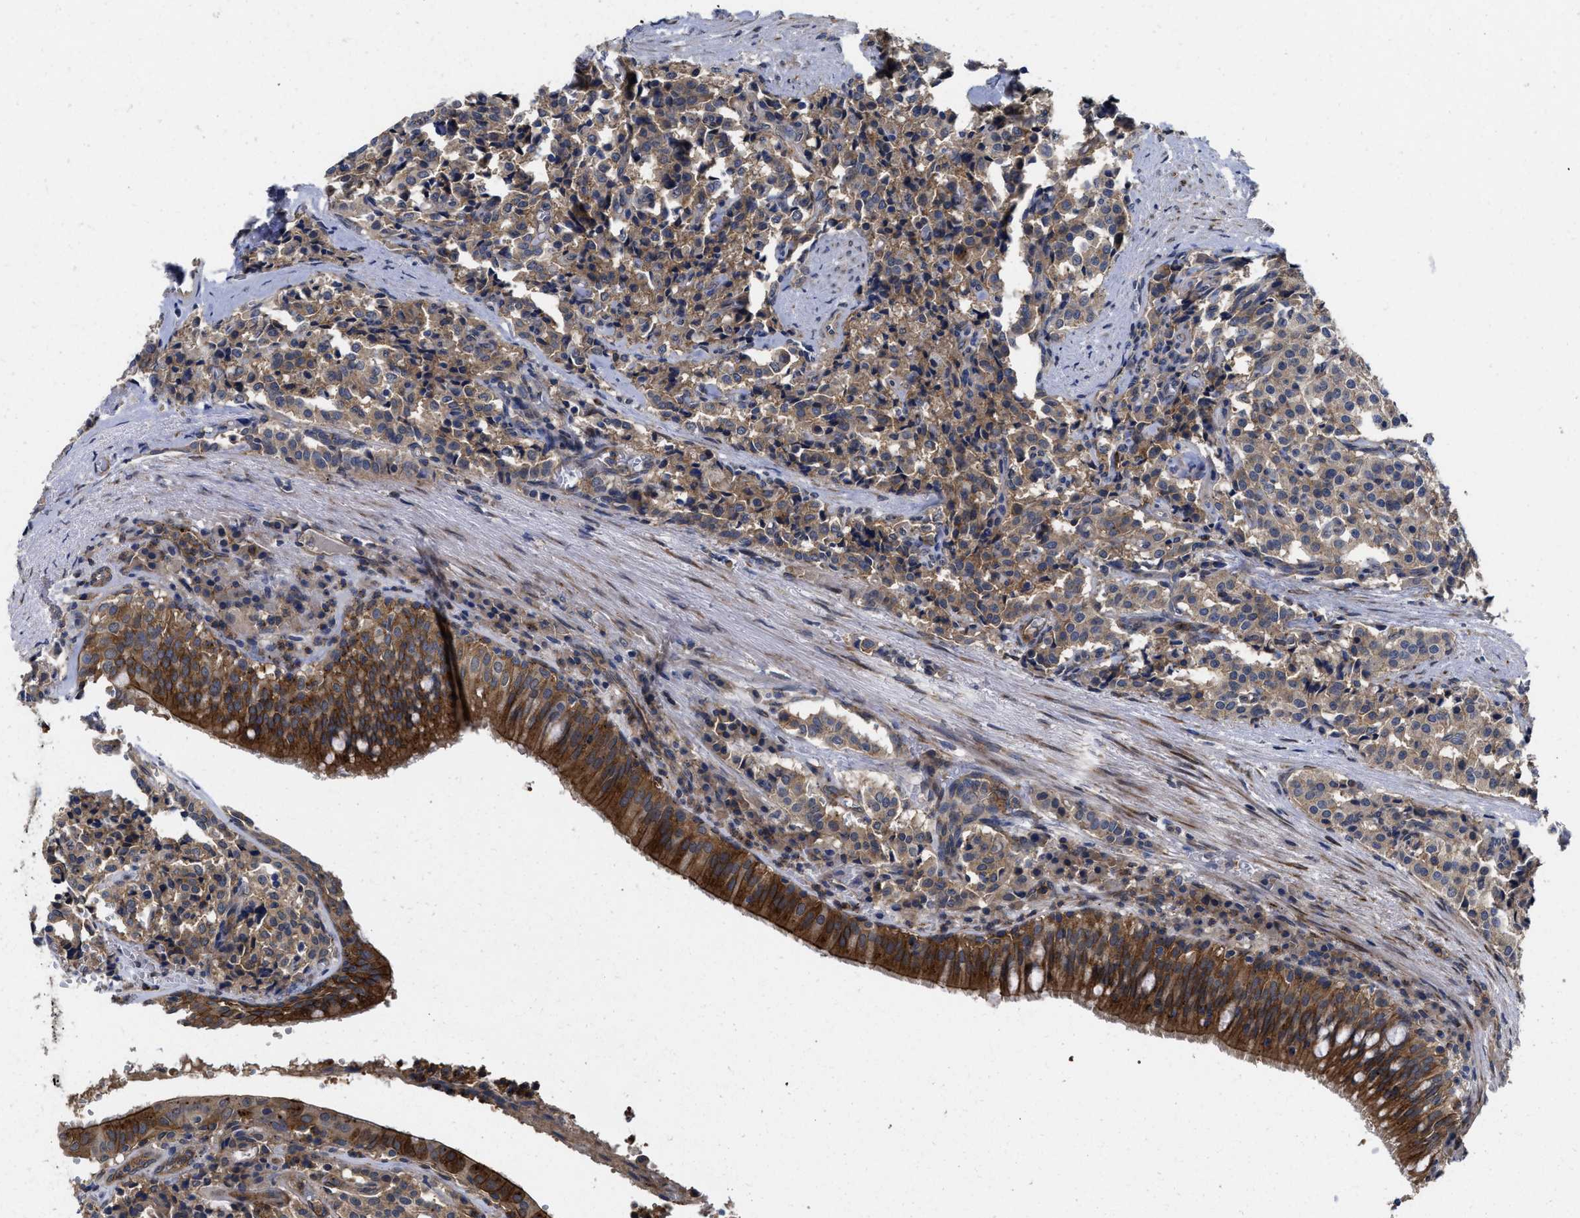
{"staining": {"intensity": "moderate", "quantity": ">75%", "location": "cytoplasmic/membranous"}, "tissue": "carcinoid", "cell_type": "Tumor cells", "image_type": "cancer", "snomed": [{"axis": "morphology", "description": "Carcinoid, malignant, NOS"}, {"axis": "topography", "description": "Lung"}], "caption": "The image displays staining of carcinoid, revealing moderate cytoplasmic/membranous protein positivity (brown color) within tumor cells.", "gene": "PKD2", "patient": {"sex": "male", "age": 30}}